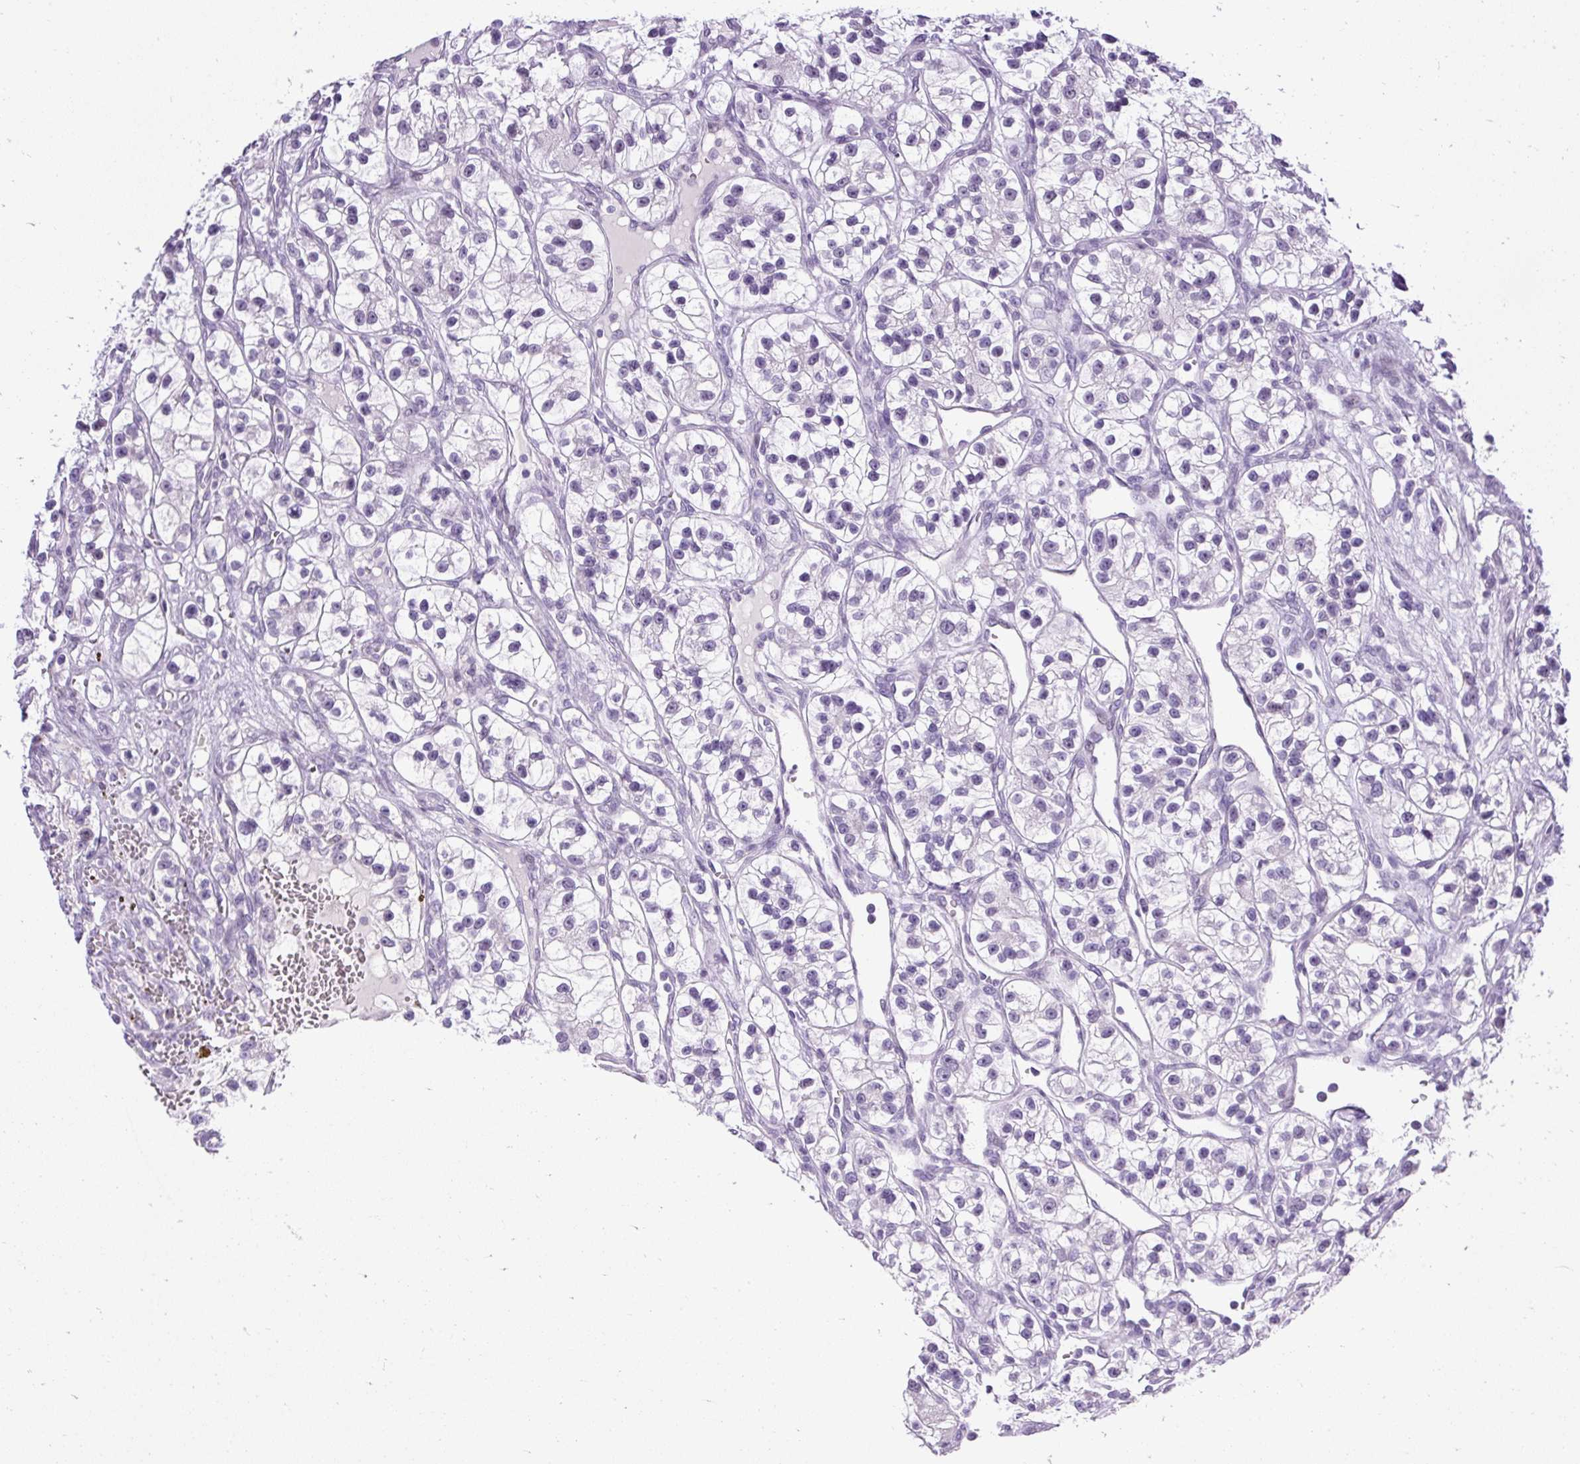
{"staining": {"intensity": "negative", "quantity": "none", "location": "none"}, "tissue": "renal cancer", "cell_type": "Tumor cells", "image_type": "cancer", "snomed": [{"axis": "morphology", "description": "Adenocarcinoma, NOS"}, {"axis": "topography", "description": "Kidney"}], "caption": "IHC image of adenocarcinoma (renal) stained for a protein (brown), which exhibits no staining in tumor cells. The staining is performed using DAB brown chromogen with nuclei counter-stained in using hematoxylin.", "gene": "WNT10B", "patient": {"sex": "female", "age": 57}}